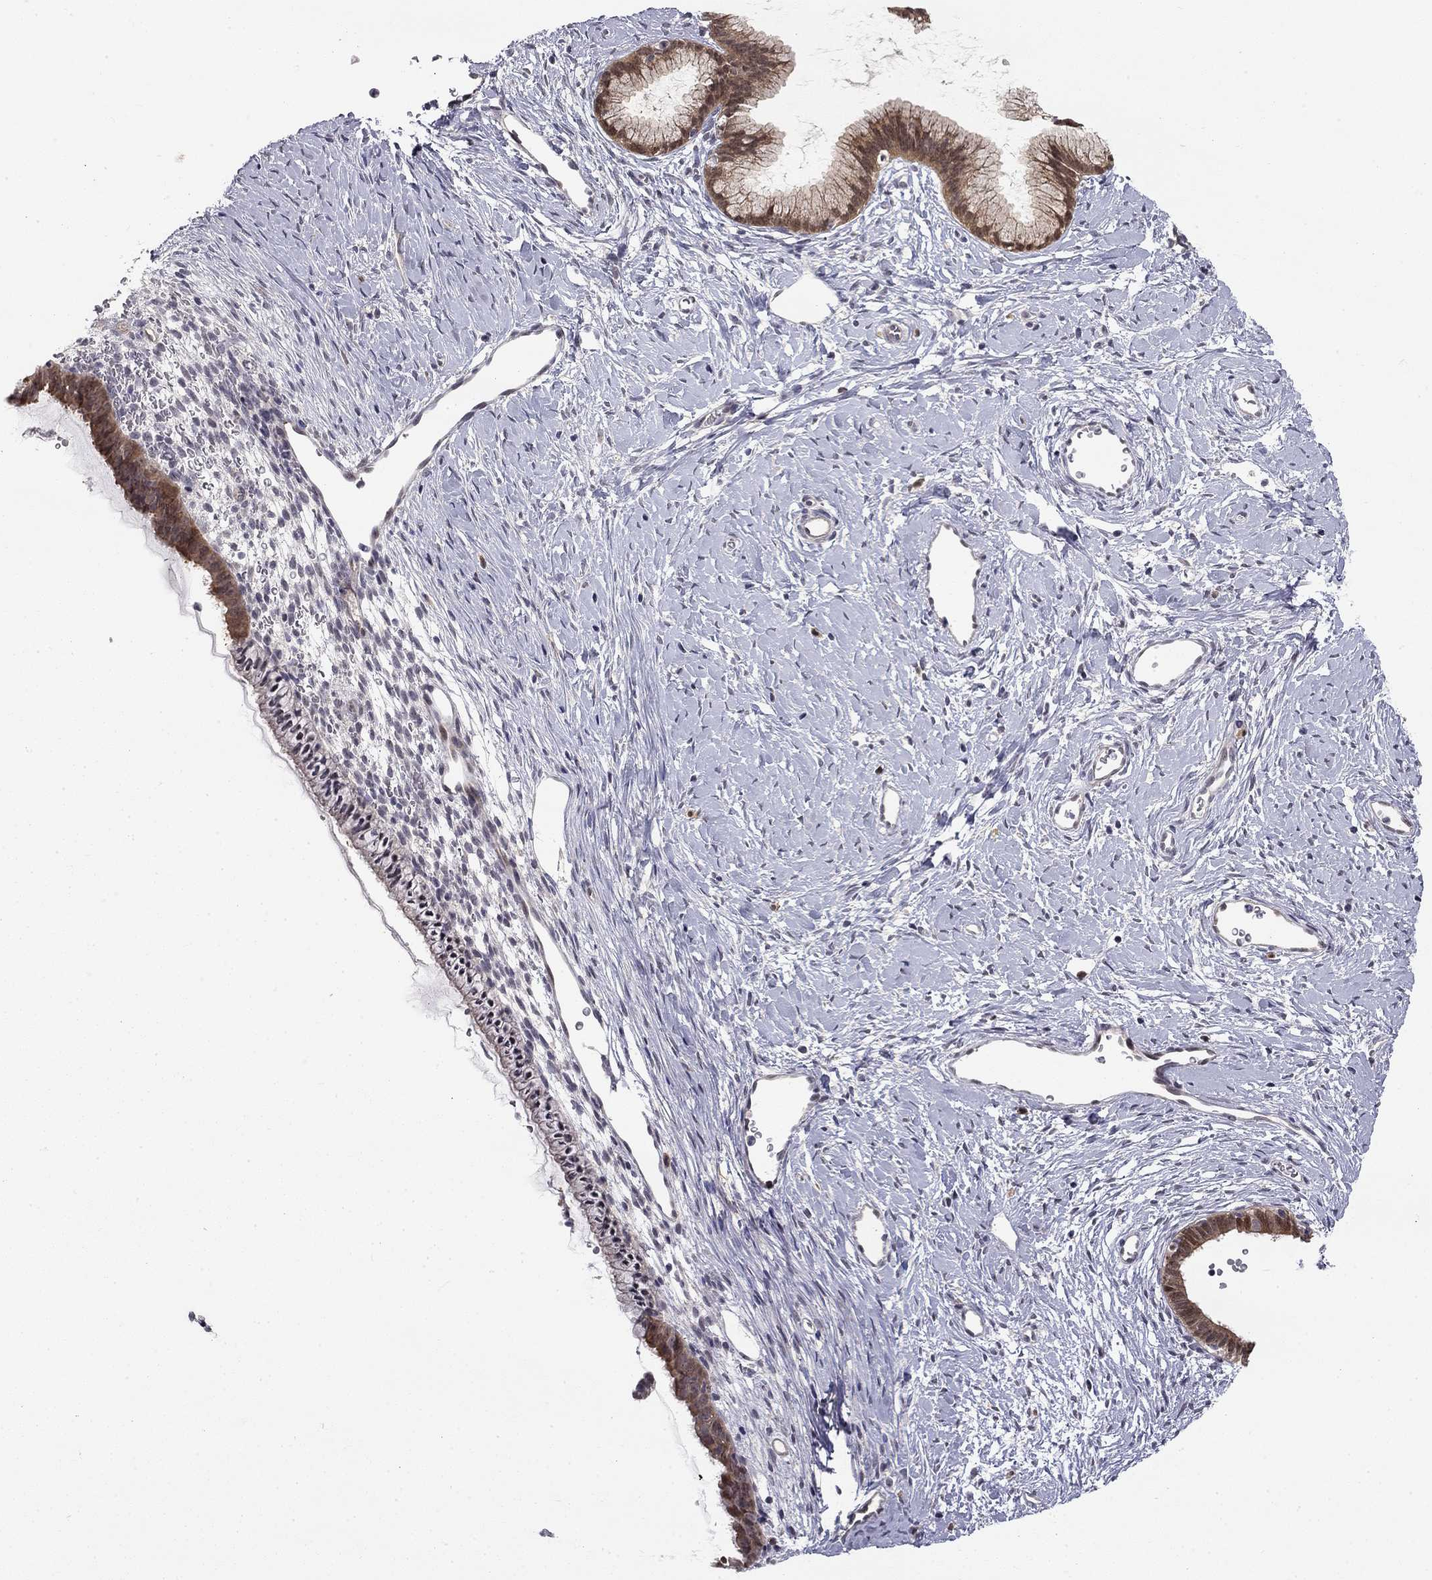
{"staining": {"intensity": "moderate", "quantity": ">75%", "location": "cytoplasmic/membranous"}, "tissue": "cervix", "cell_type": "Glandular cells", "image_type": "normal", "snomed": [{"axis": "morphology", "description": "Normal tissue, NOS"}, {"axis": "topography", "description": "Cervix"}], "caption": "Immunohistochemical staining of normal human cervix shows moderate cytoplasmic/membranous protein expression in approximately >75% of glandular cells.", "gene": "STXBP6", "patient": {"sex": "female", "age": 40}}